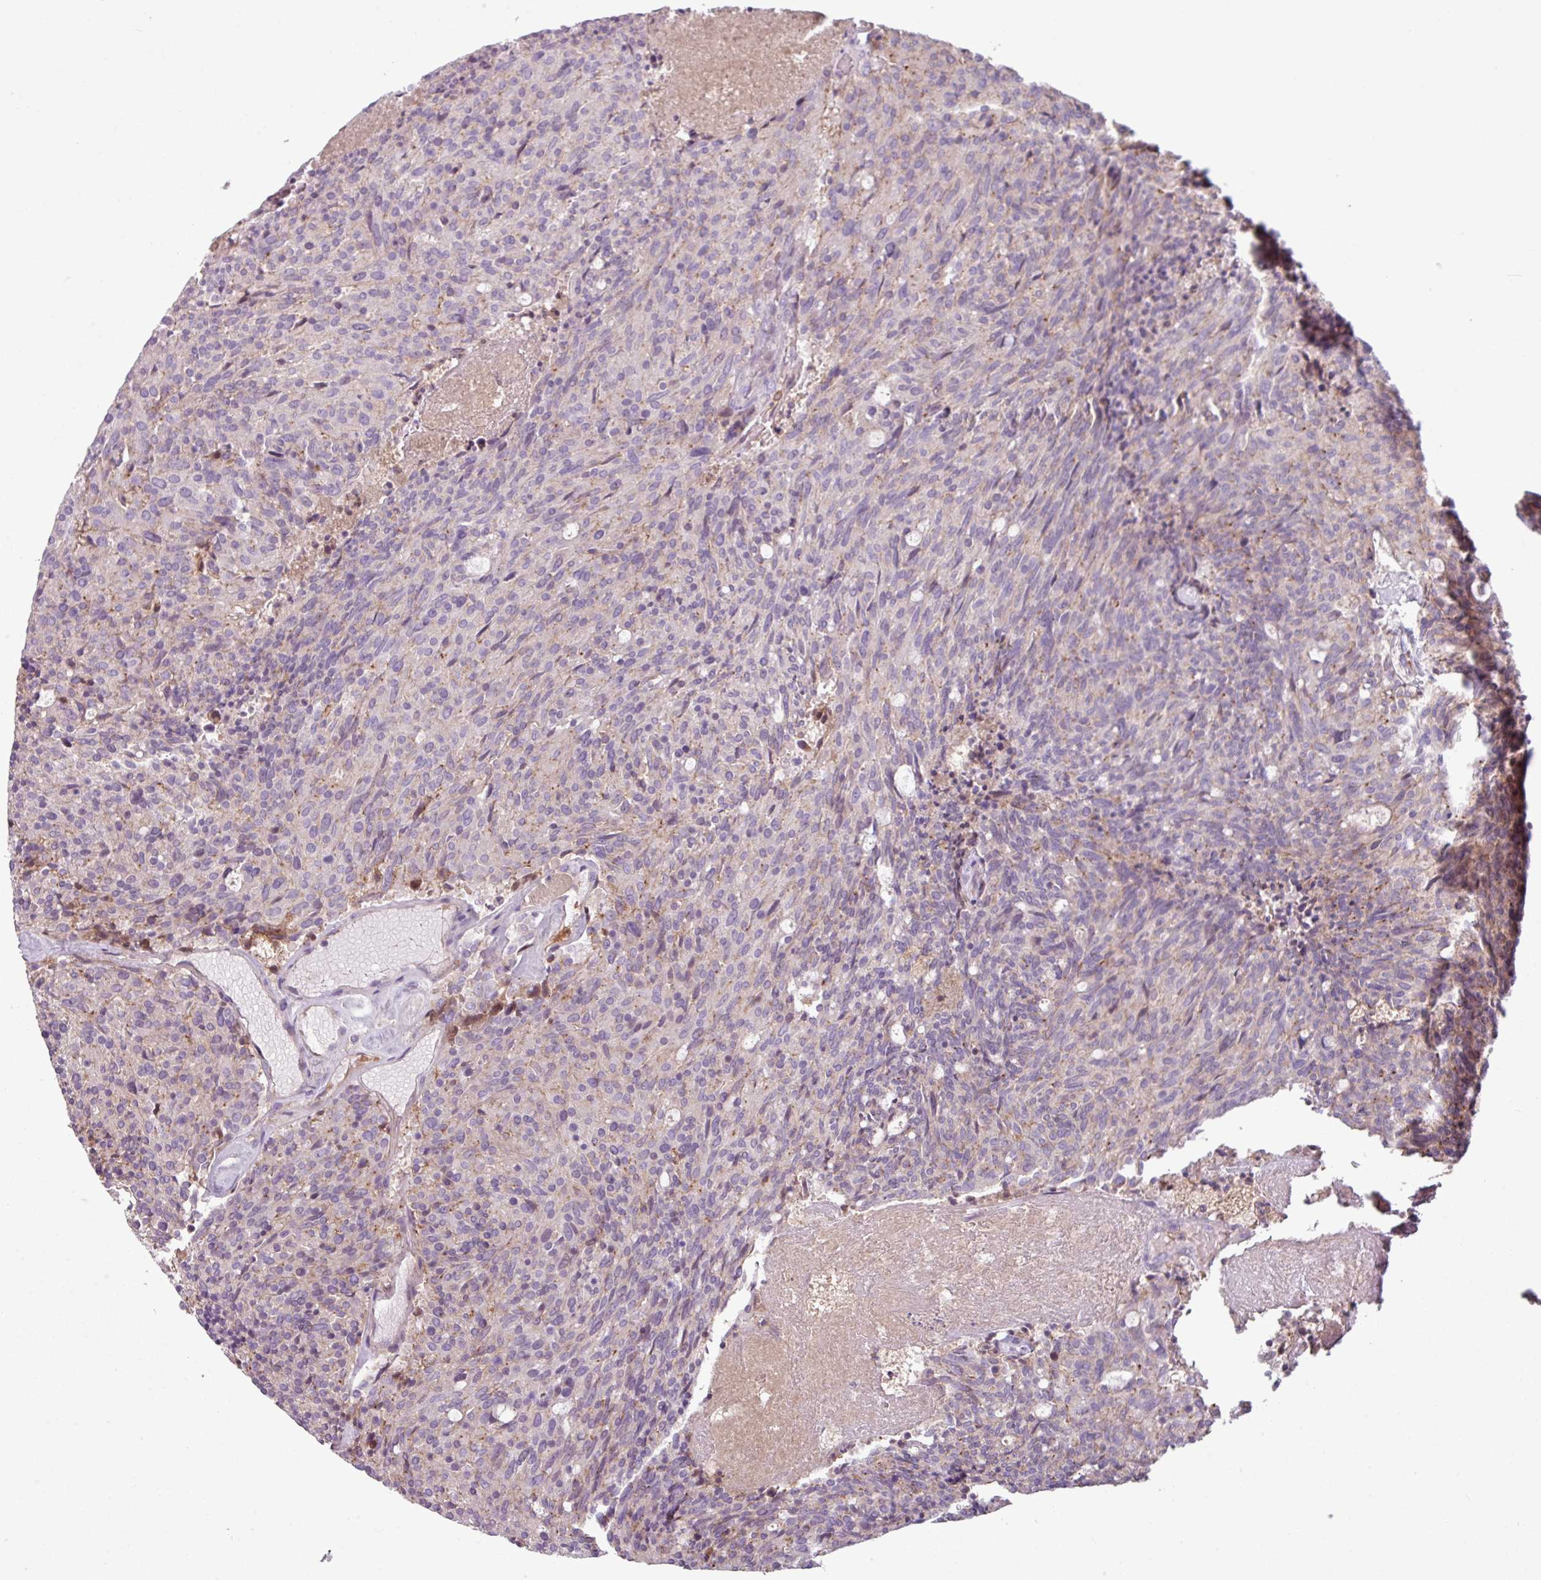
{"staining": {"intensity": "weak", "quantity": "<25%", "location": "cytoplasmic/membranous"}, "tissue": "carcinoid", "cell_type": "Tumor cells", "image_type": "cancer", "snomed": [{"axis": "morphology", "description": "Carcinoid, malignant, NOS"}, {"axis": "topography", "description": "Pancreas"}], "caption": "The micrograph reveals no significant expression in tumor cells of carcinoid.", "gene": "C4B", "patient": {"sex": "female", "age": 54}}